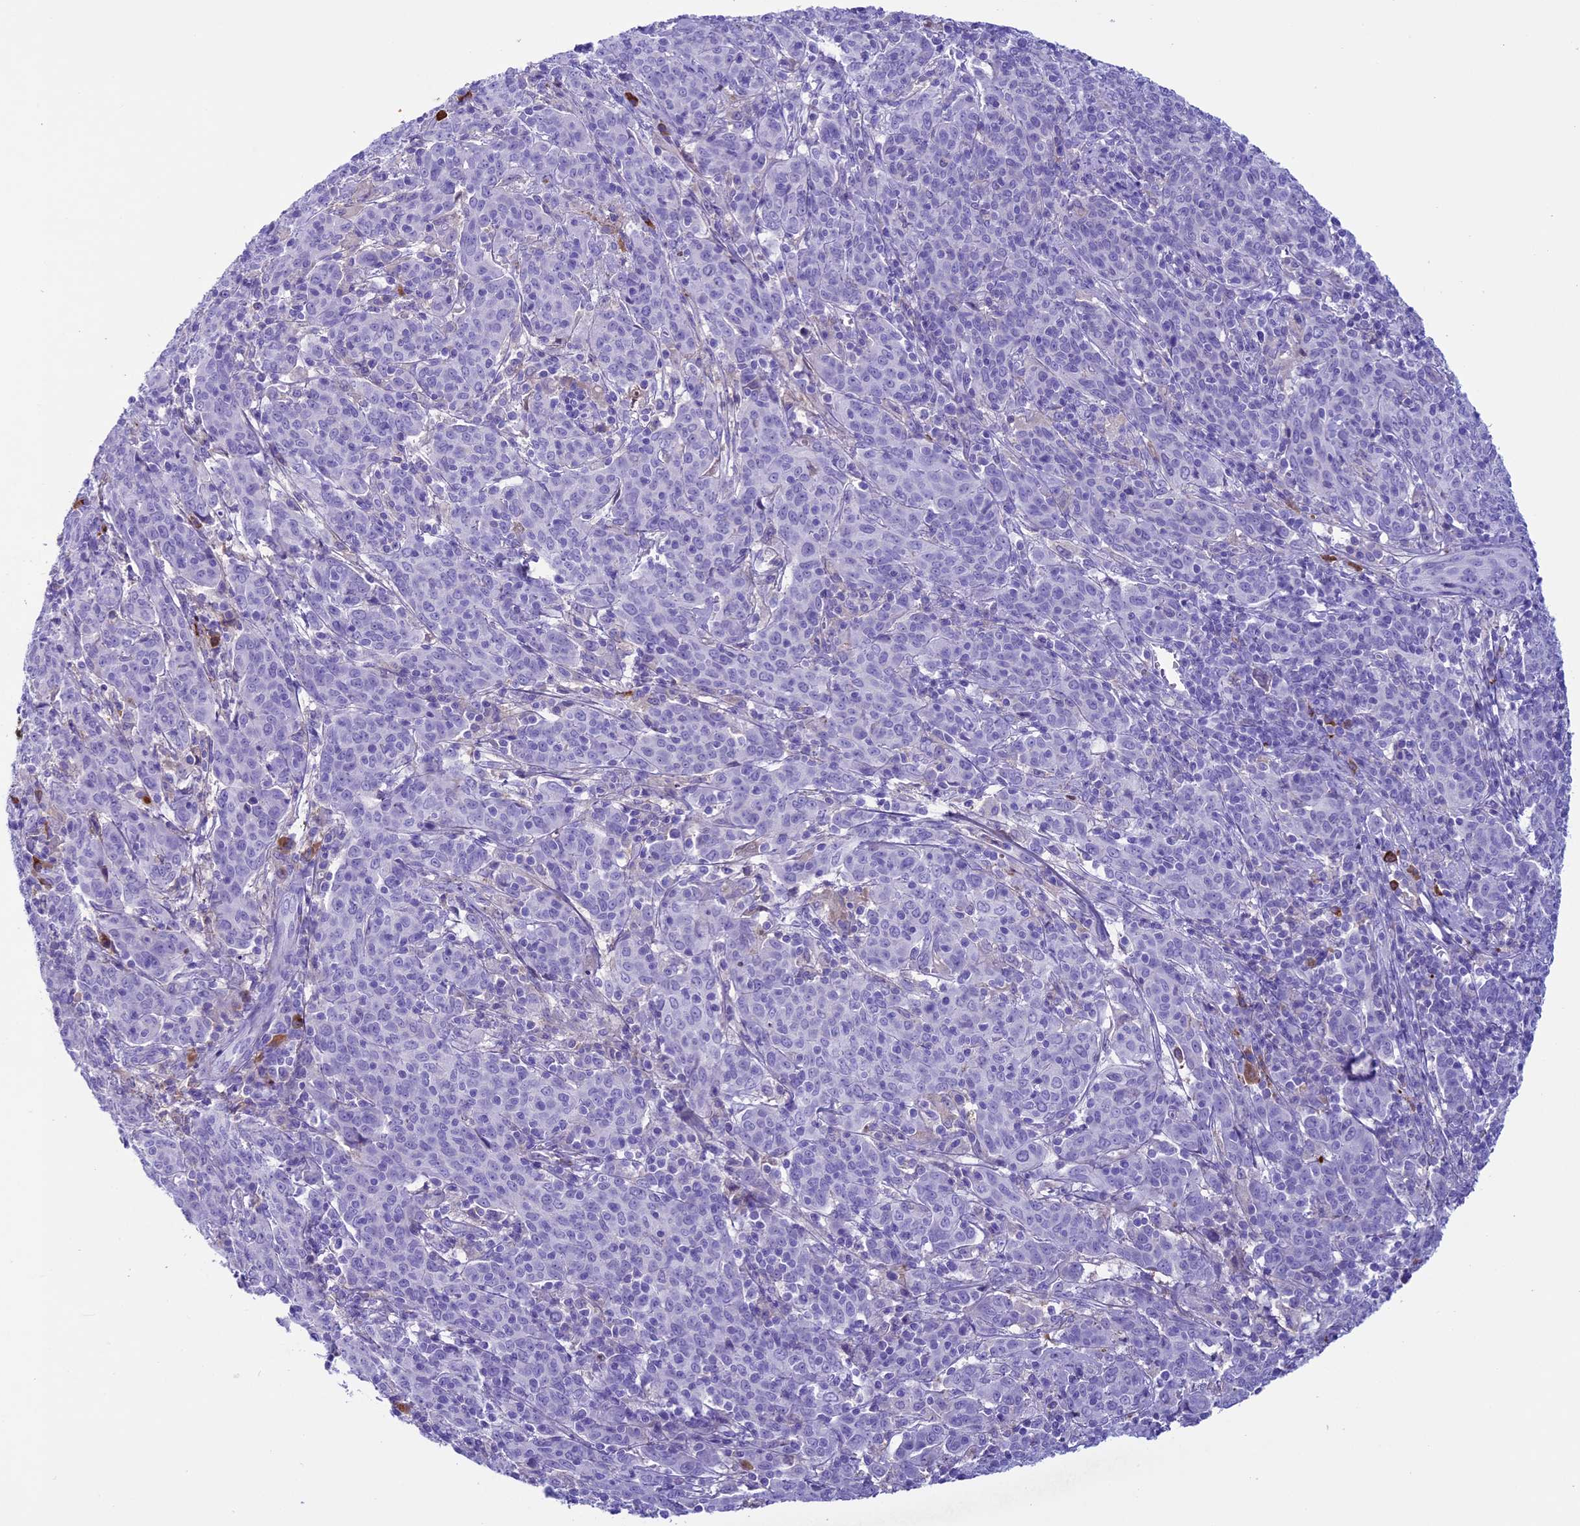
{"staining": {"intensity": "negative", "quantity": "none", "location": "none"}, "tissue": "cervical cancer", "cell_type": "Tumor cells", "image_type": "cancer", "snomed": [{"axis": "morphology", "description": "Squamous cell carcinoma, NOS"}, {"axis": "topography", "description": "Cervix"}], "caption": "Immunohistochemical staining of cervical cancer demonstrates no significant staining in tumor cells.", "gene": "IGSF6", "patient": {"sex": "female", "age": 67}}